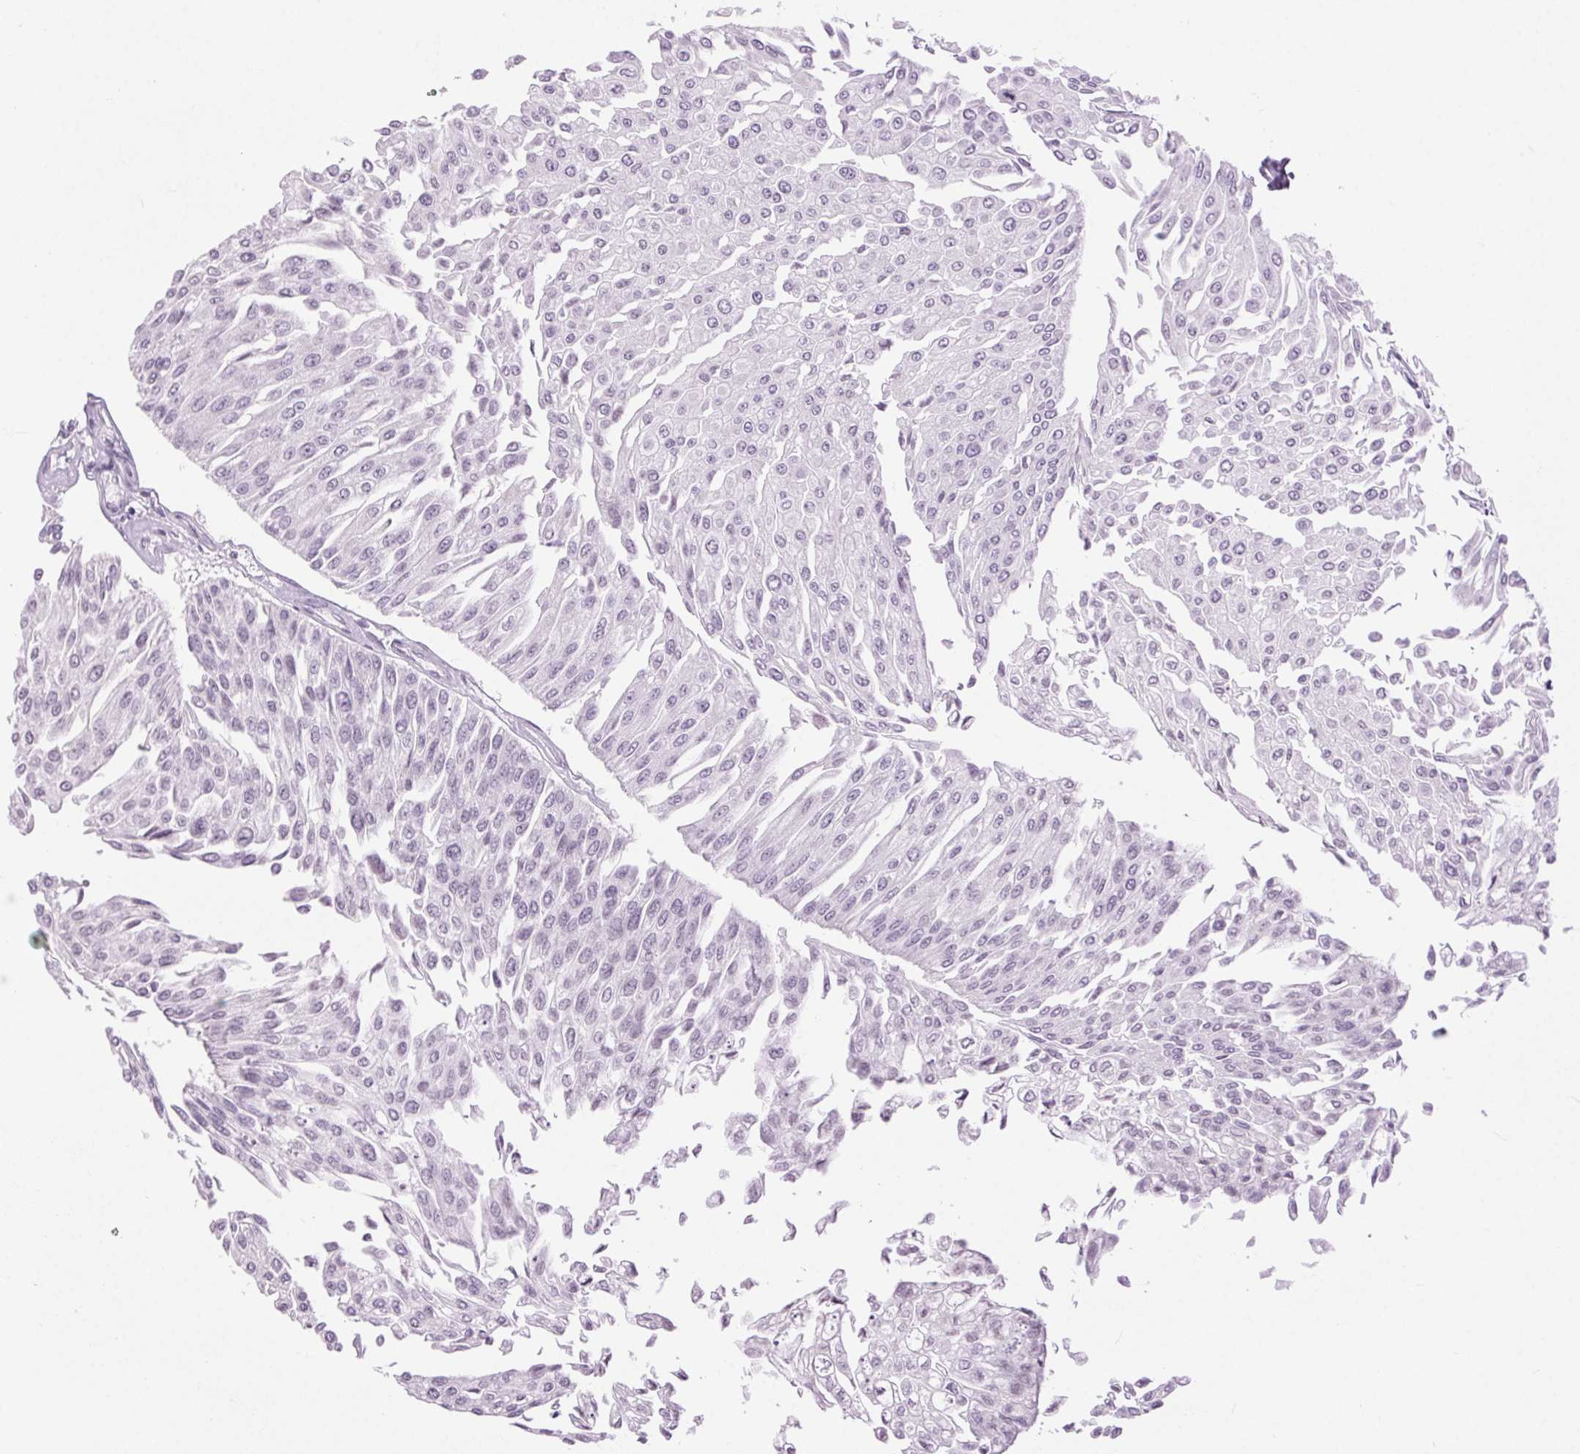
{"staining": {"intensity": "negative", "quantity": "none", "location": "none"}, "tissue": "urothelial cancer", "cell_type": "Tumor cells", "image_type": "cancer", "snomed": [{"axis": "morphology", "description": "Urothelial carcinoma, NOS"}, {"axis": "topography", "description": "Urinary bladder"}], "caption": "Immunohistochemical staining of urothelial cancer reveals no significant staining in tumor cells.", "gene": "BEND2", "patient": {"sex": "male", "age": 67}}